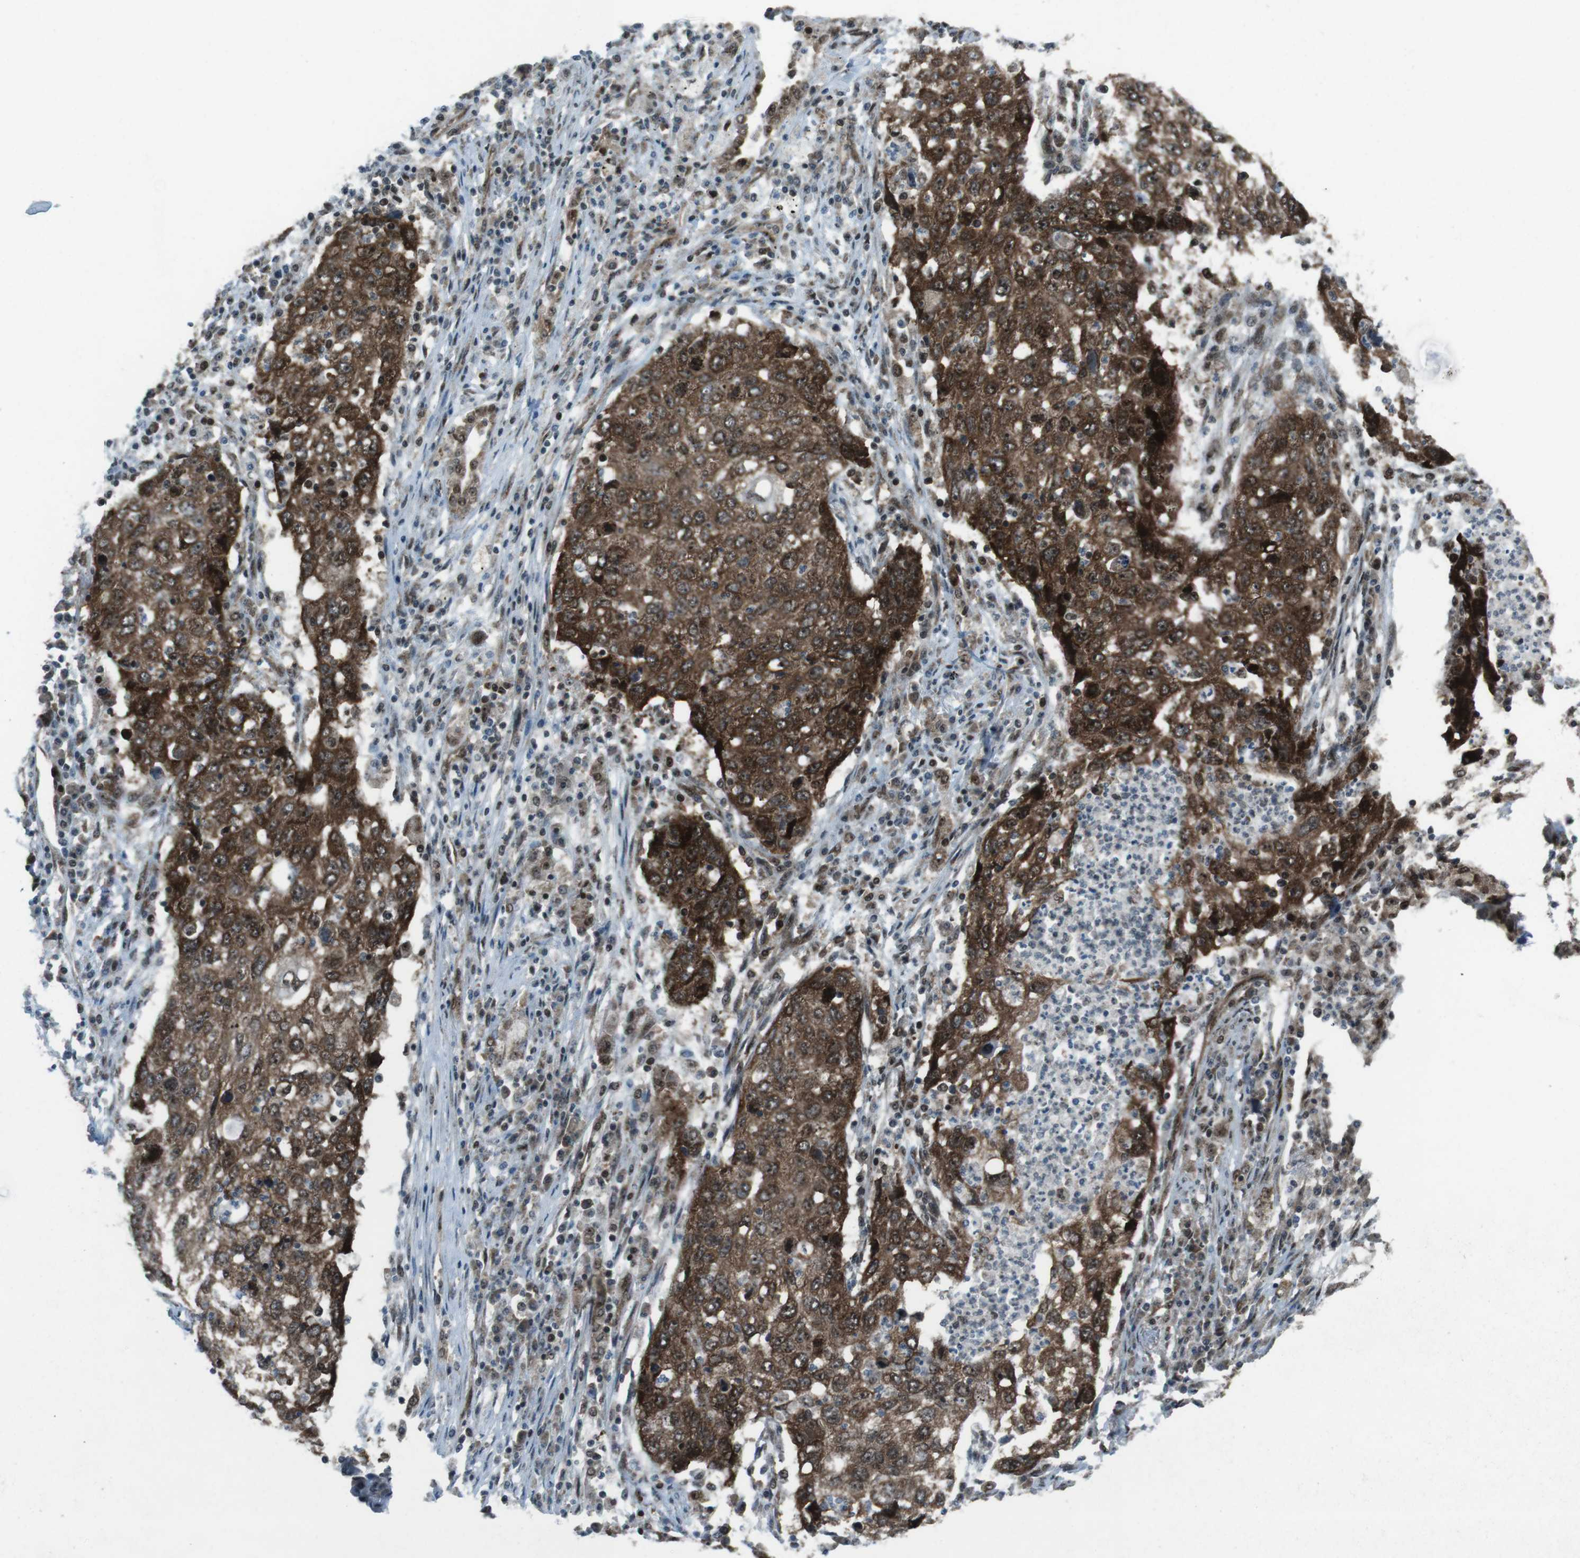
{"staining": {"intensity": "moderate", "quantity": ">75%", "location": "cytoplasmic/membranous"}, "tissue": "lung cancer", "cell_type": "Tumor cells", "image_type": "cancer", "snomed": [{"axis": "morphology", "description": "Squamous cell carcinoma, NOS"}, {"axis": "topography", "description": "Lung"}], "caption": "A micrograph showing moderate cytoplasmic/membranous expression in about >75% of tumor cells in lung cancer (squamous cell carcinoma), as visualized by brown immunohistochemical staining.", "gene": "CSNK1D", "patient": {"sex": "female", "age": 63}}